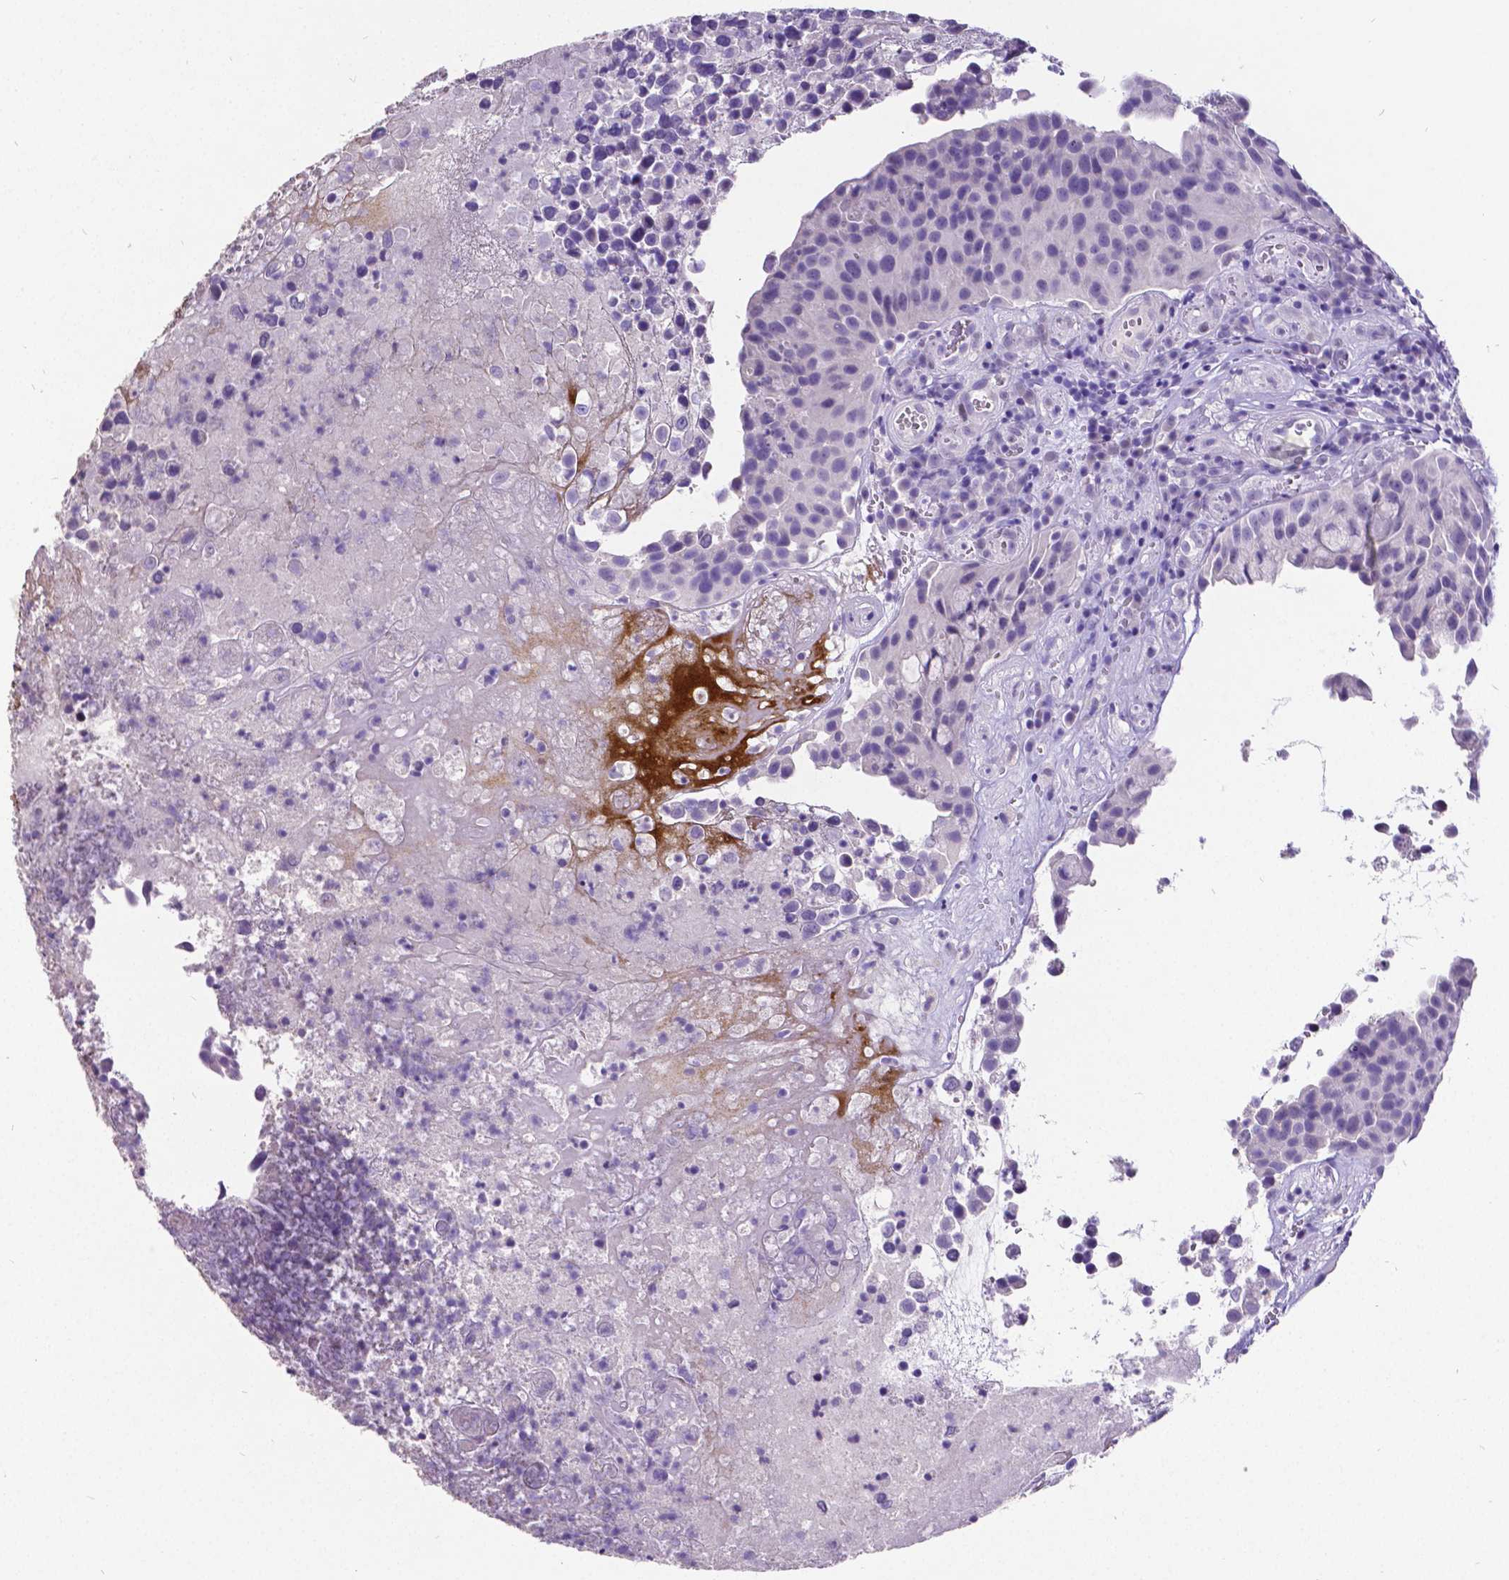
{"staining": {"intensity": "negative", "quantity": "none", "location": "none"}, "tissue": "urothelial cancer", "cell_type": "Tumor cells", "image_type": "cancer", "snomed": [{"axis": "morphology", "description": "Urothelial carcinoma, Low grade"}, {"axis": "topography", "description": "Urinary bladder"}], "caption": "This is a image of immunohistochemistry staining of urothelial cancer, which shows no expression in tumor cells.", "gene": "SATB2", "patient": {"sex": "male", "age": 76}}